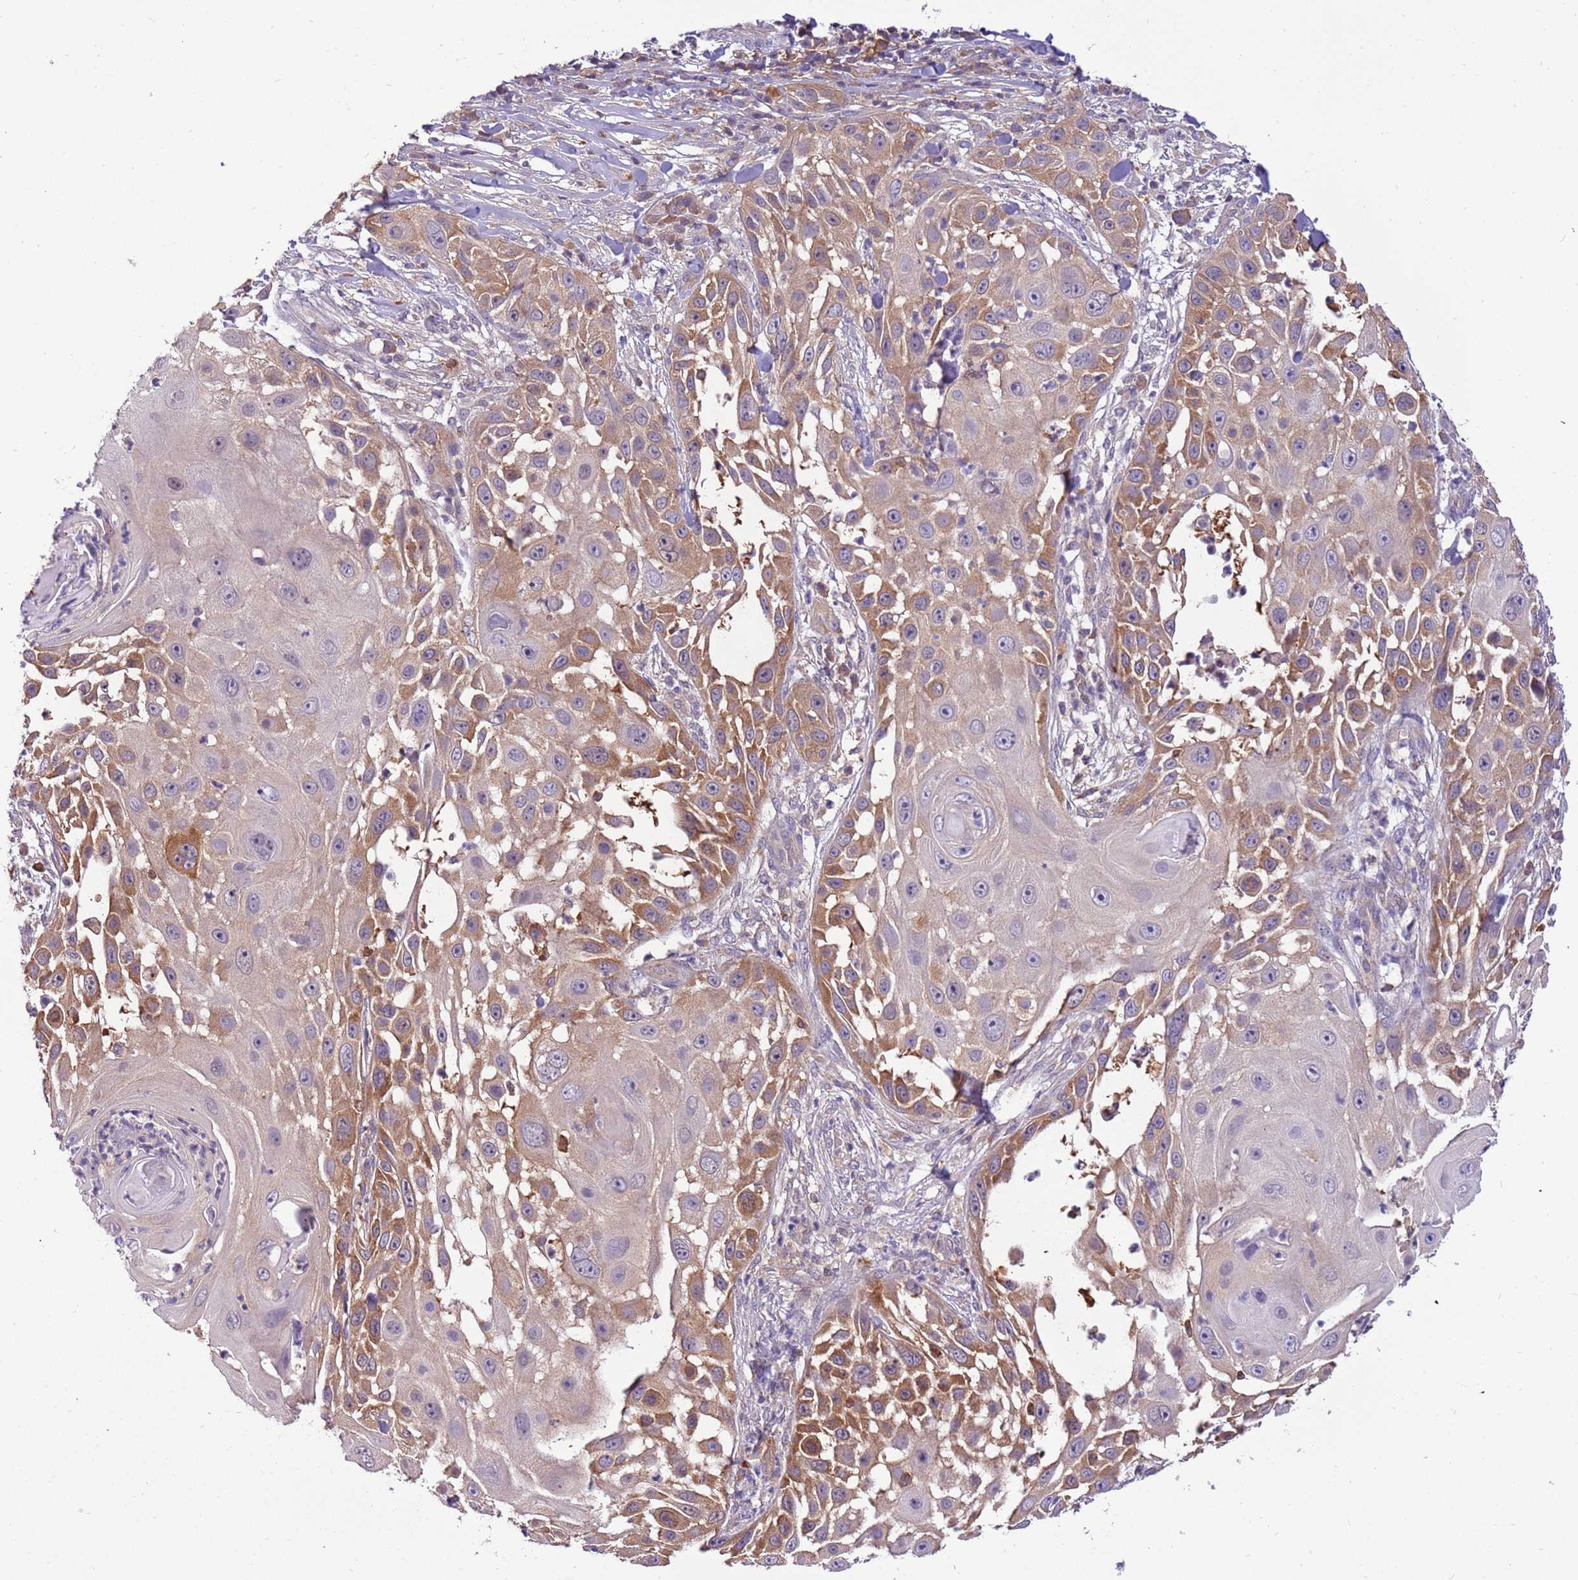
{"staining": {"intensity": "moderate", "quantity": "25%-75%", "location": "cytoplasmic/membranous"}, "tissue": "skin cancer", "cell_type": "Tumor cells", "image_type": "cancer", "snomed": [{"axis": "morphology", "description": "Squamous cell carcinoma, NOS"}, {"axis": "topography", "description": "Skin"}], "caption": "High-power microscopy captured an IHC photomicrograph of squamous cell carcinoma (skin), revealing moderate cytoplasmic/membranous positivity in approximately 25%-75% of tumor cells.", "gene": "STIP1", "patient": {"sex": "female", "age": 44}}